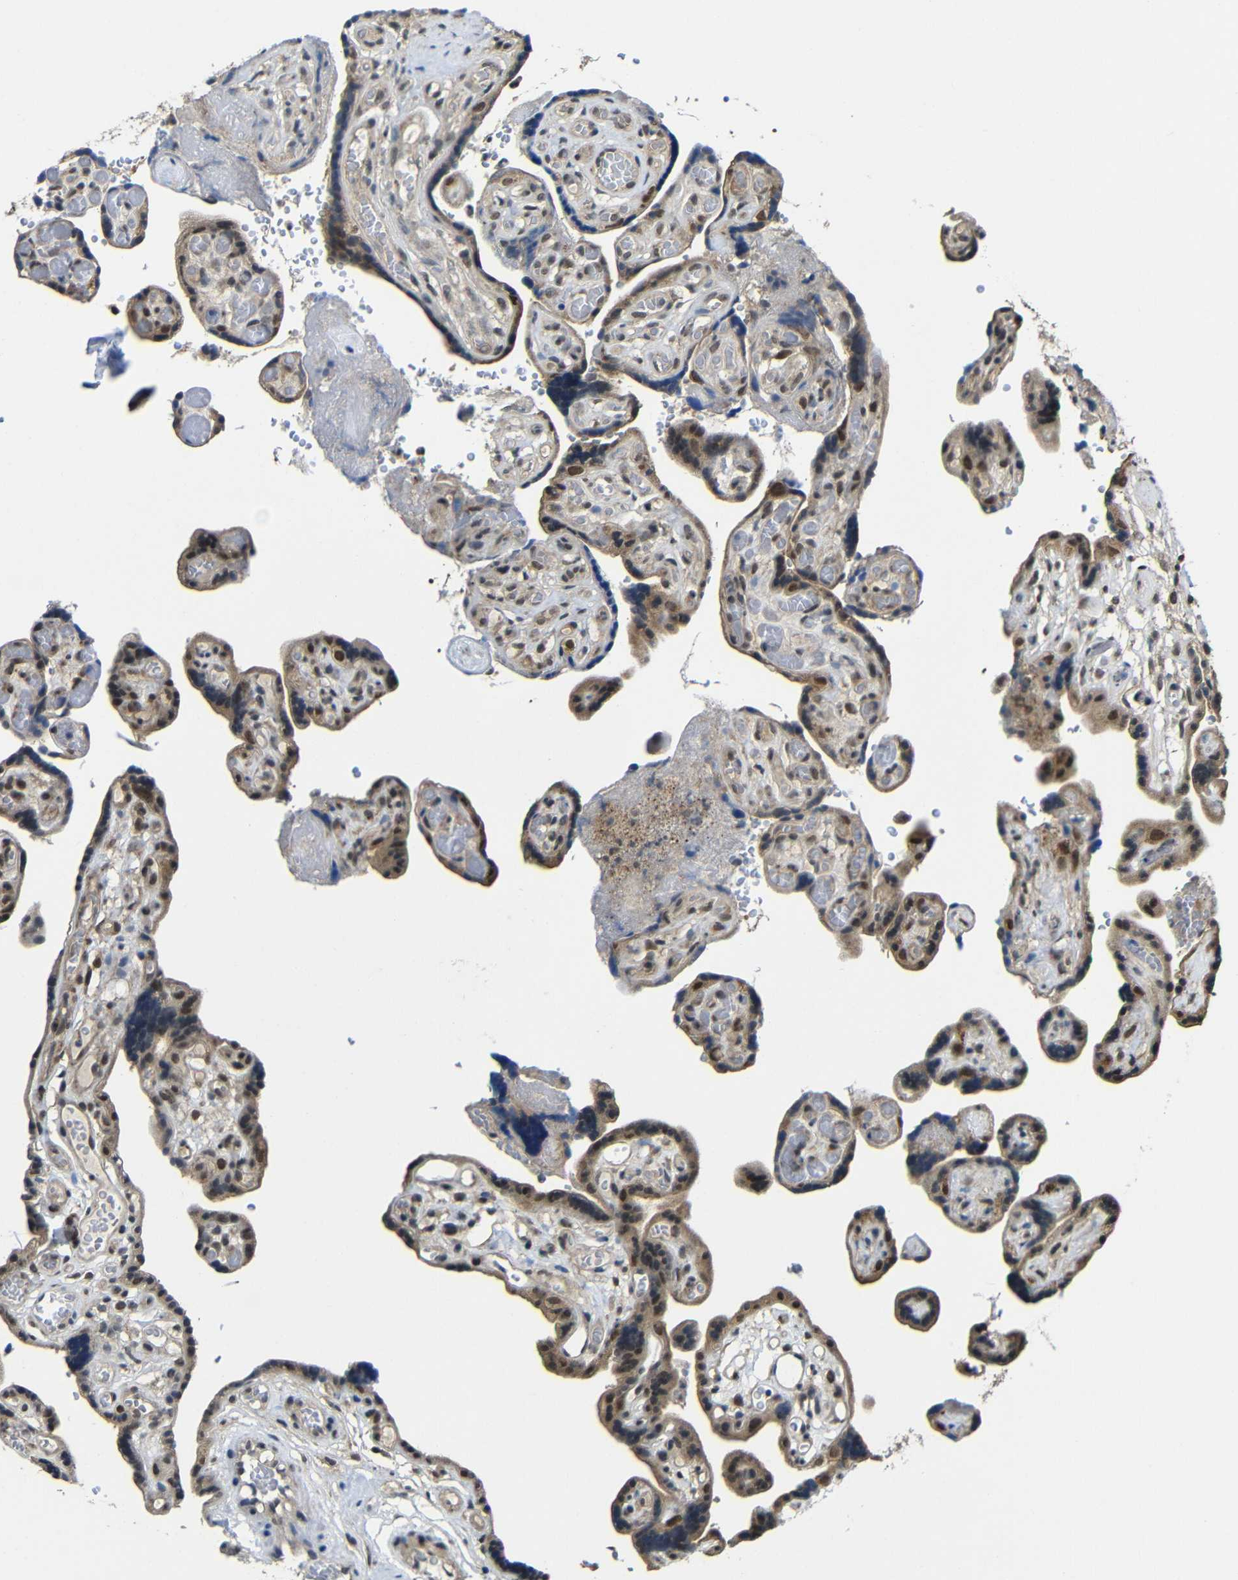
{"staining": {"intensity": "moderate", "quantity": "25%-75%", "location": "cytoplasmic/membranous,nuclear"}, "tissue": "placenta", "cell_type": "Decidual cells", "image_type": "normal", "snomed": [{"axis": "morphology", "description": "Normal tissue, NOS"}, {"axis": "topography", "description": "Placenta"}], "caption": "Immunohistochemistry (IHC) of unremarkable placenta displays medium levels of moderate cytoplasmic/membranous,nuclear staining in about 25%-75% of decidual cells.", "gene": "FAM172A", "patient": {"sex": "female", "age": 30}}